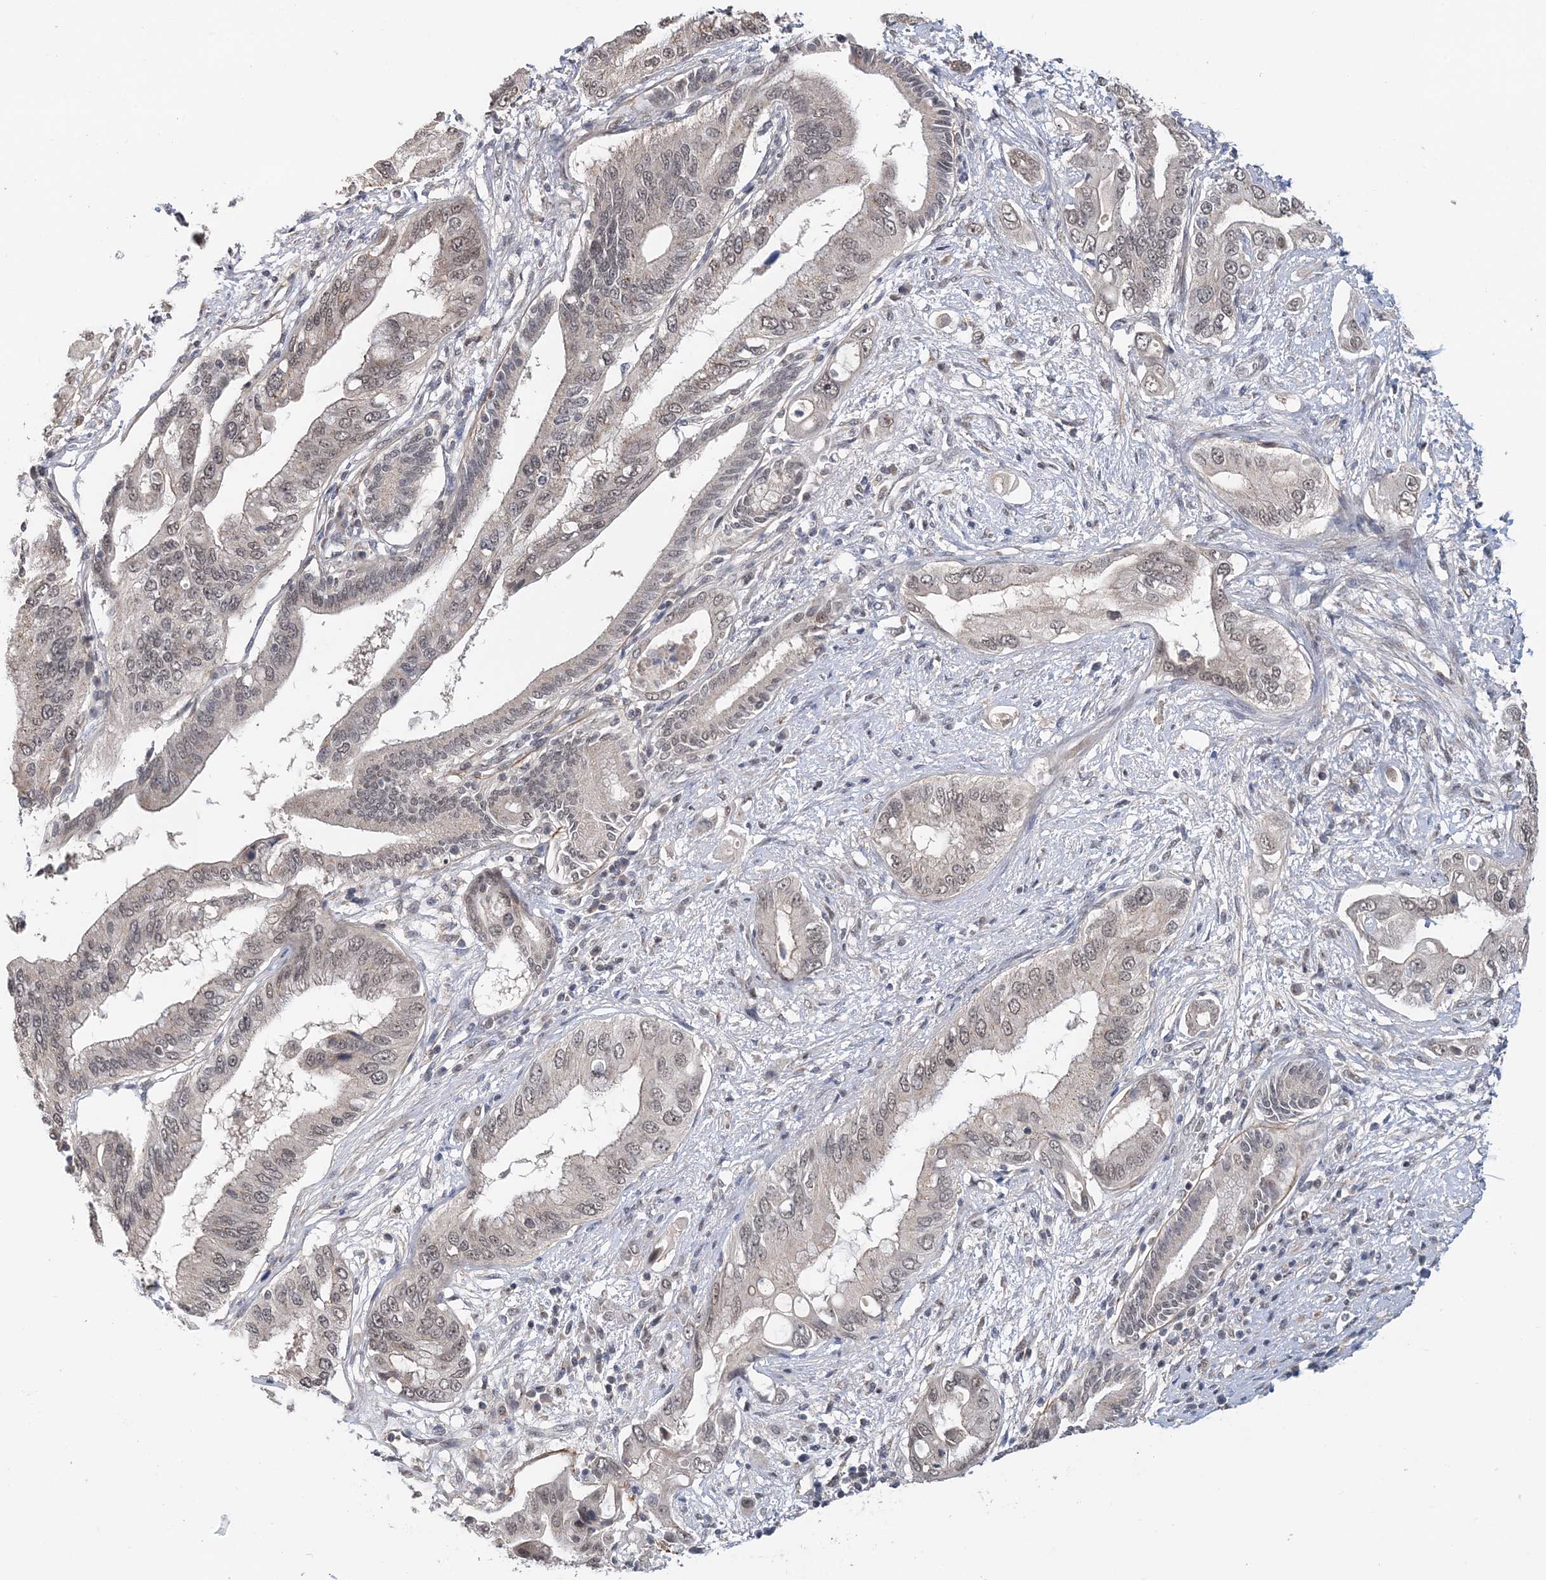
{"staining": {"intensity": "moderate", "quantity": "25%-75%", "location": "cytoplasmic/membranous,nuclear"}, "tissue": "pancreatic cancer", "cell_type": "Tumor cells", "image_type": "cancer", "snomed": [{"axis": "morphology", "description": "Inflammation, NOS"}, {"axis": "morphology", "description": "Adenocarcinoma, NOS"}, {"axis": "topography", "description": "Pancreas"}], "caption": "Adenocarcinoma (pancreatic) stained with a brown dye displays moderate cytoplasmic/membranous and nuclear positive positivity in approximately 25%-75% of tumor cells.", "gene": "TSHZ2", "patient": {"sex": "female", "age": 56}}